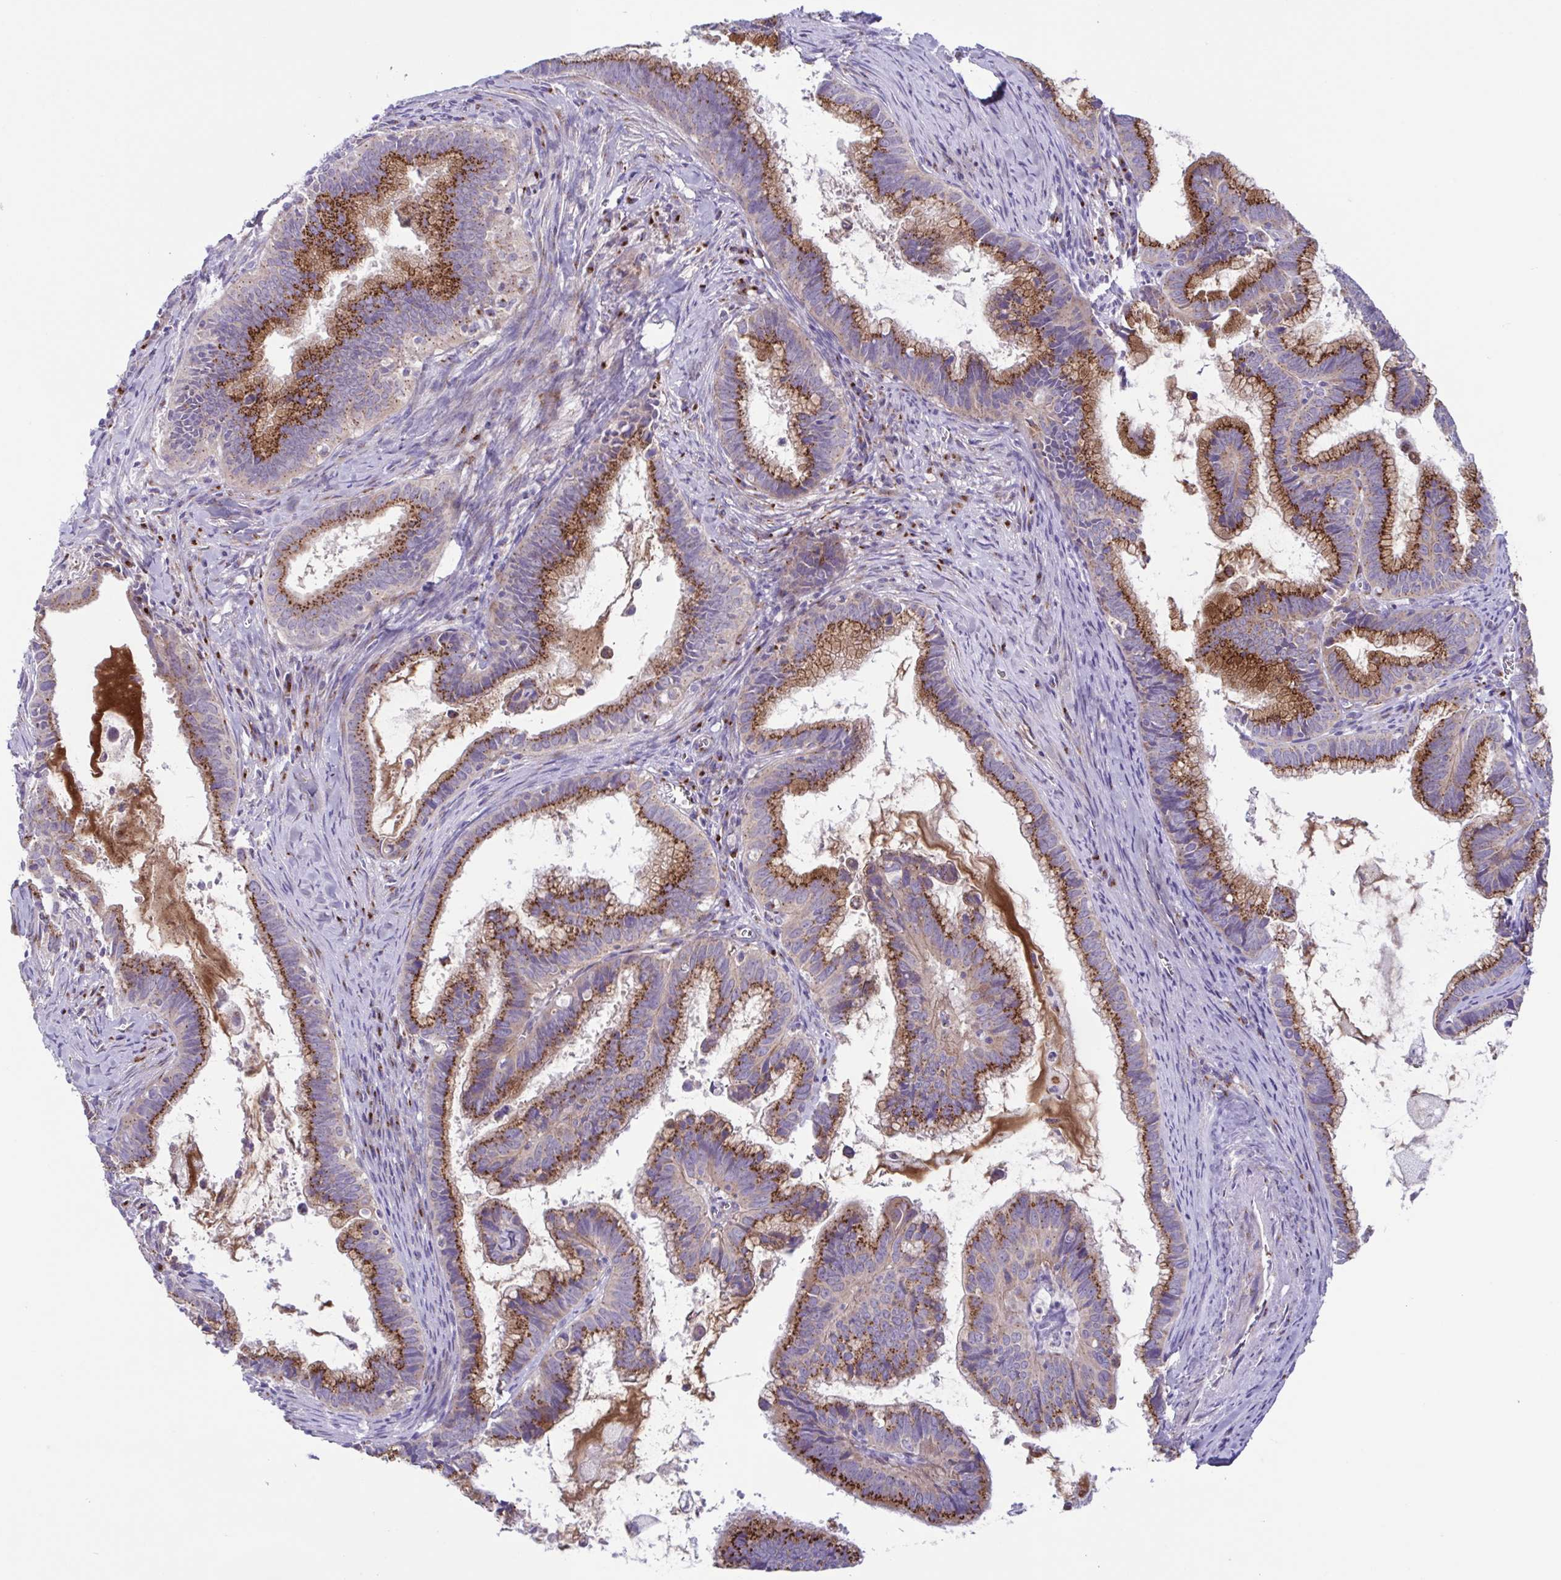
{"staining": {"intensity": "moderate", "quantity": ">75%", "location": "cytoplasmic/membranous"}, "tissue": "cervical cancer", "cell_type": "Tumor cells", "image_type": "cancer", "snomed": [{"axis": "morphology", "description": "Adenocarcinoma, NOS"}, {"axis": "topography", "description": "Cervix"}], "caption": "IHC of human adenocarcinoma (cervical) exhibits medium levels of moderate cytoplasmic/membranous positivity in approximately >75% of tumor cells.", "gene": "COL17A1", "patient": {"sex": "female", "age": 61}}